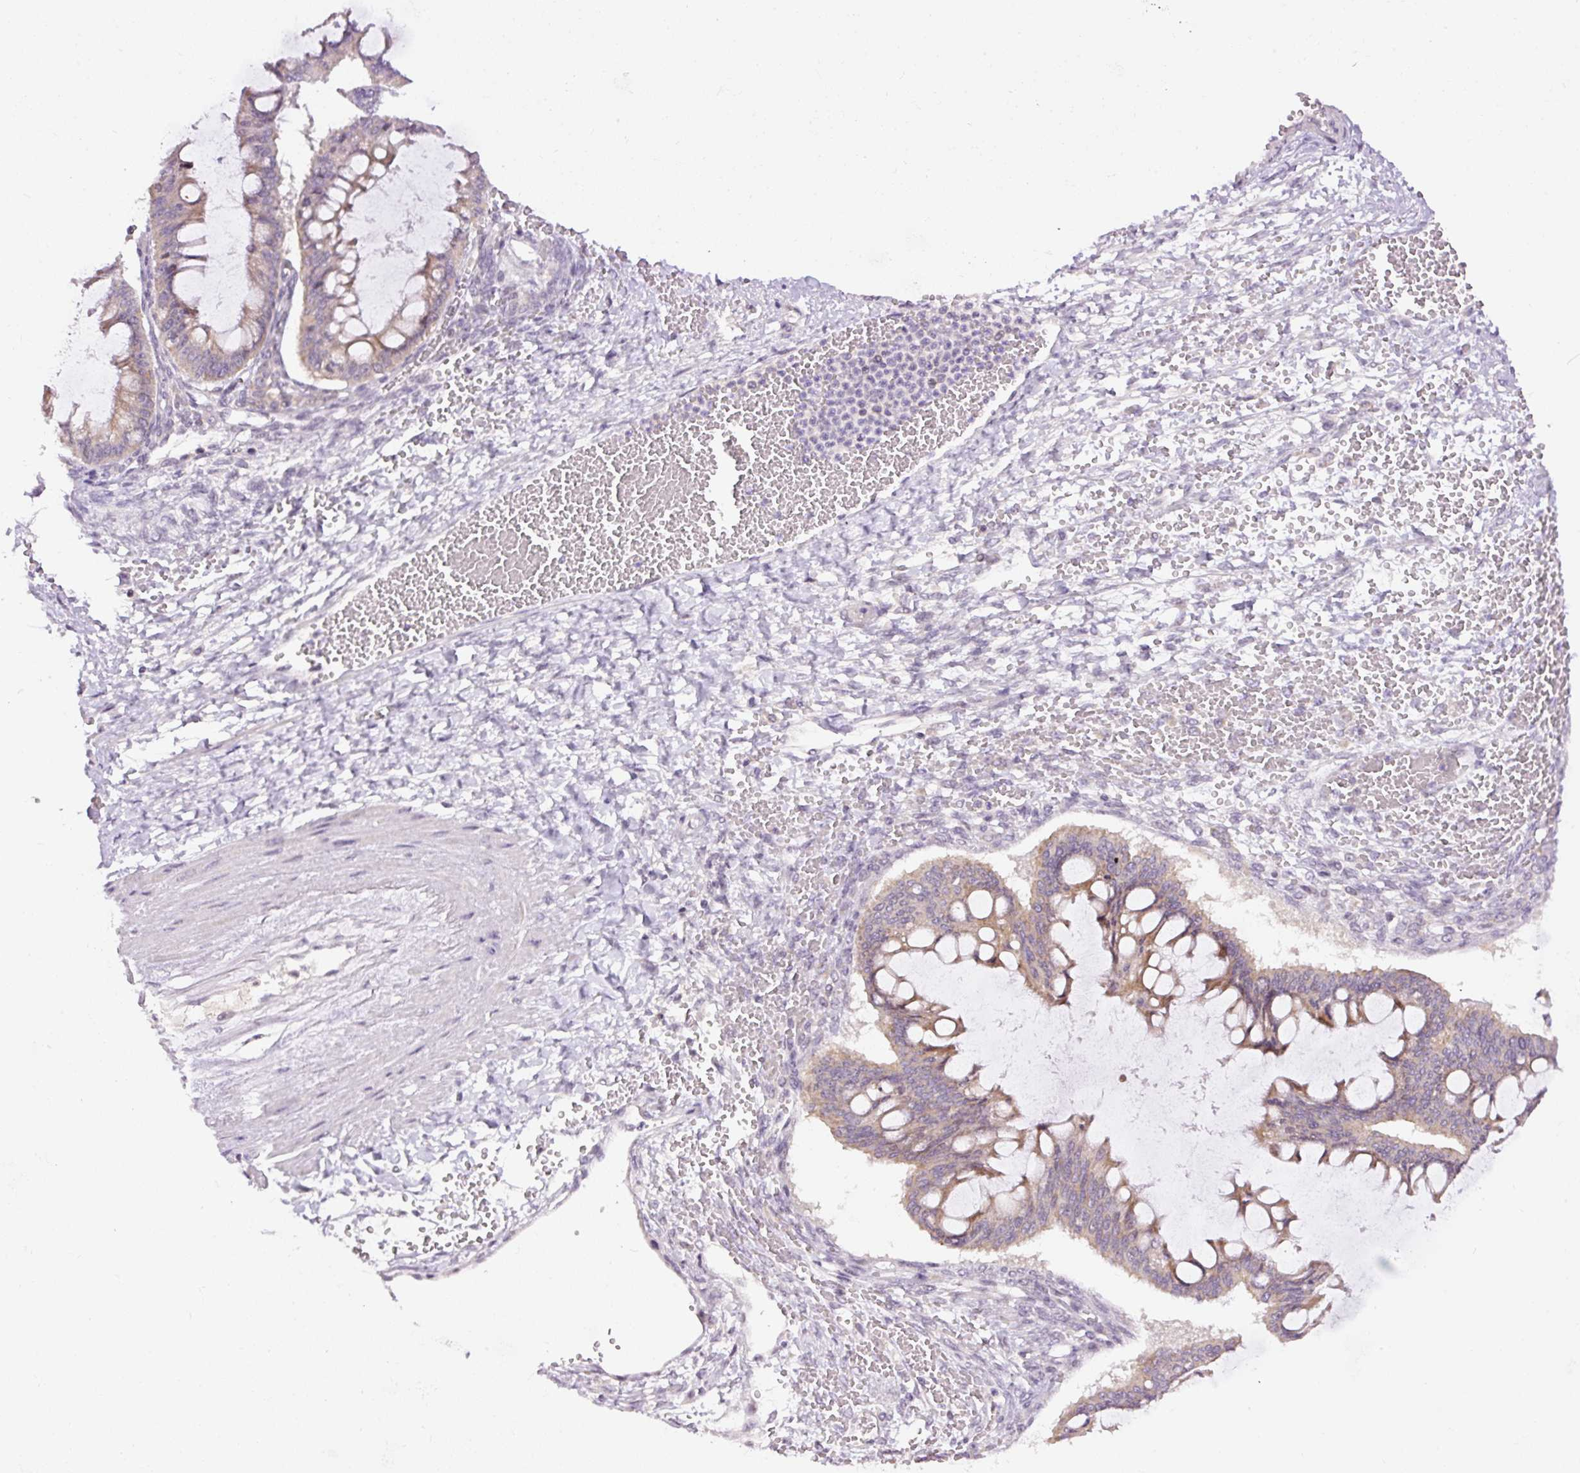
{"staining": {"intensity": "weak", "quantity": "<25%", "location": "cytoplasmic/membranous"}, "tissue": "ovarian cancer", "cell_type": "Tumor cells", "image_type": "cancer", "snomed": [{"axis": "morphology", "description": "Cystadenocarcinoma, mucinous, NOS"}, {"axis": "topography", "description": "Ovary"}], "caption": "Immunohistochemistry histopathology image of ovarian mucinous cystadenocarcinoma stained for a protein (brown), which displays no positivity in tumor cells.", "gene": "ABHD11", "patient": {"sex": "female", "age": 73}}